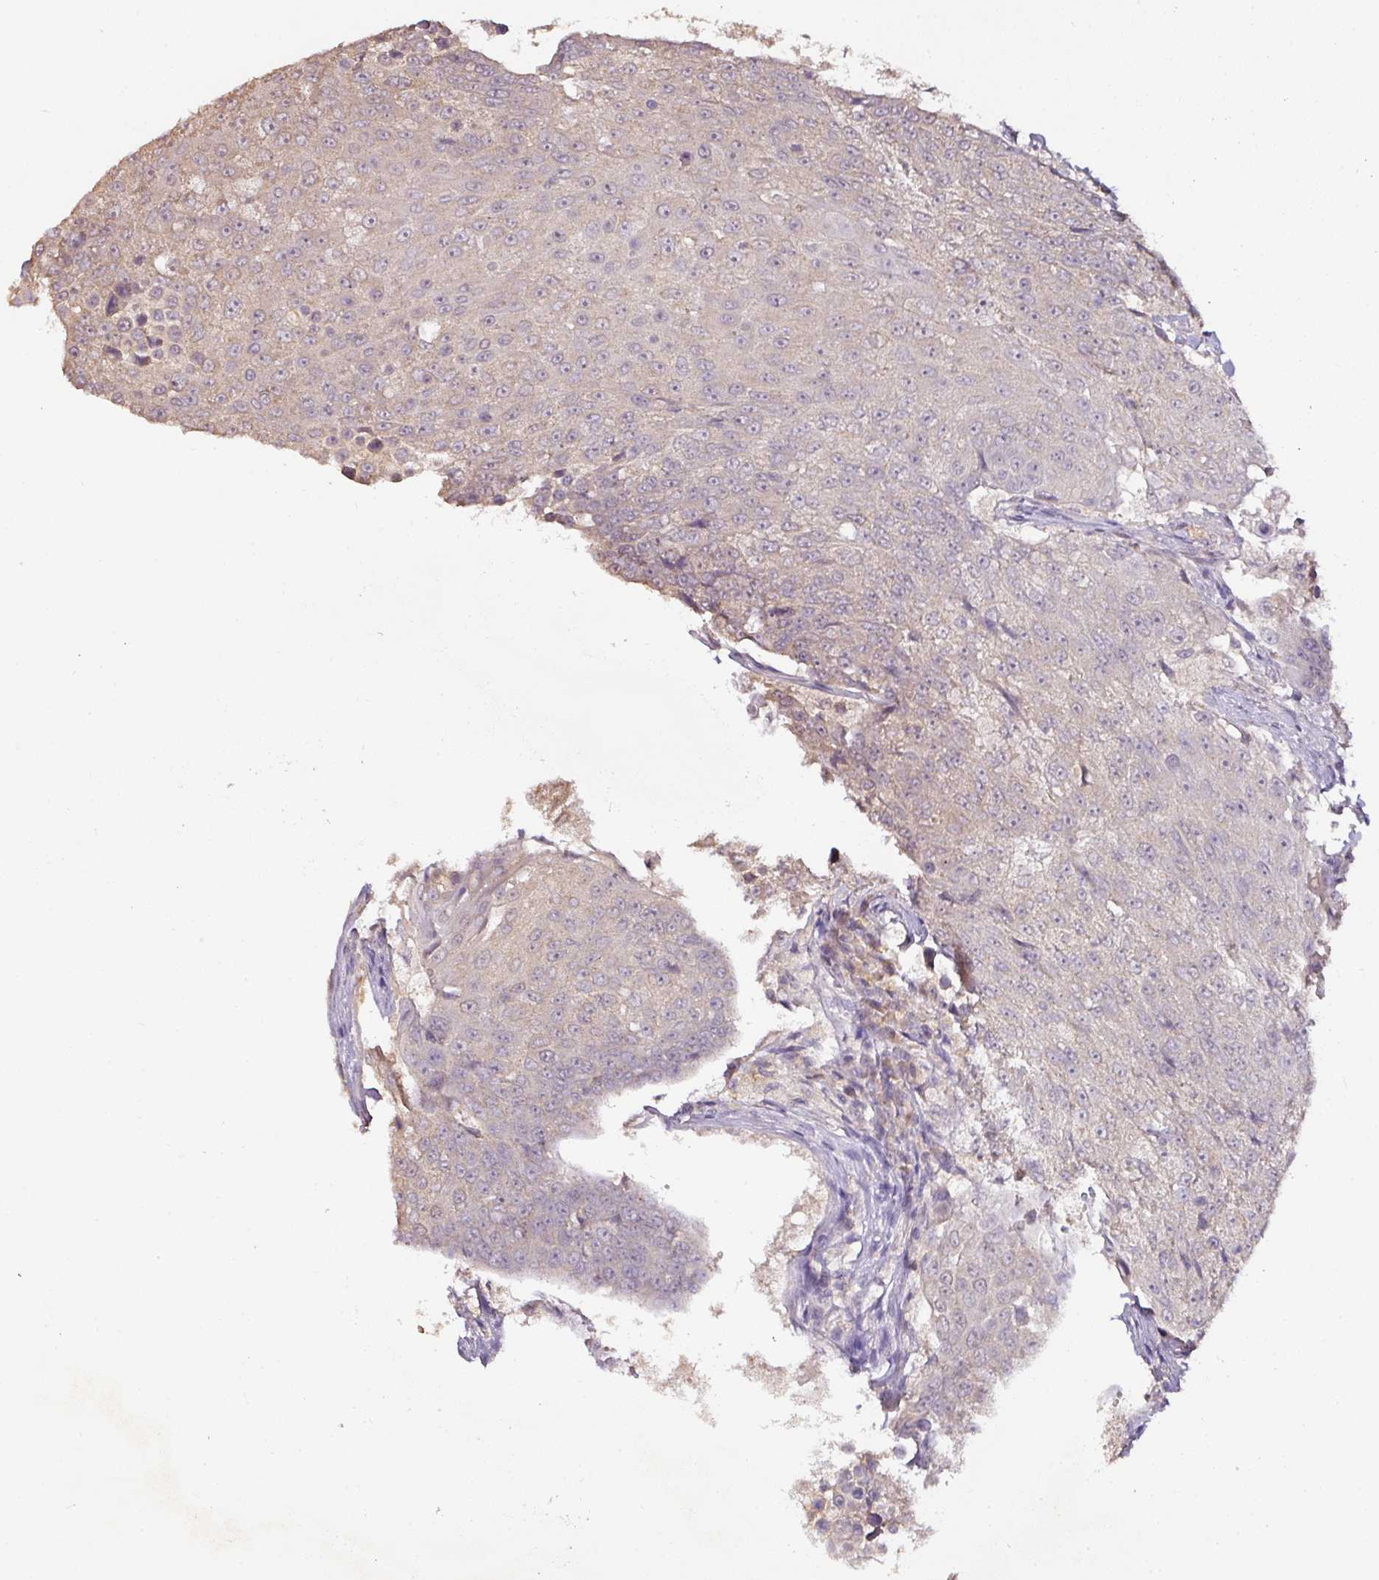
{"staining": {"intensity": "weak", "quantity": "<25%", "location": "cytoplasmic/membranous"}, "tissue": "urothelial cancer", "cell_type": "Tumor cells", "image_type": "cancer", "snomed": [{"axis": "morphology", "description": "Urothelial carcinoma, High grade"}, {"axis": "topography", "description": "Urinary bladder"}], "caption": "Tumor cells are negative for brown protein staining in high-grade urothelial carcinoma.", "gene": "RPL38", "patient": {"sex": "female", "age": 63}}